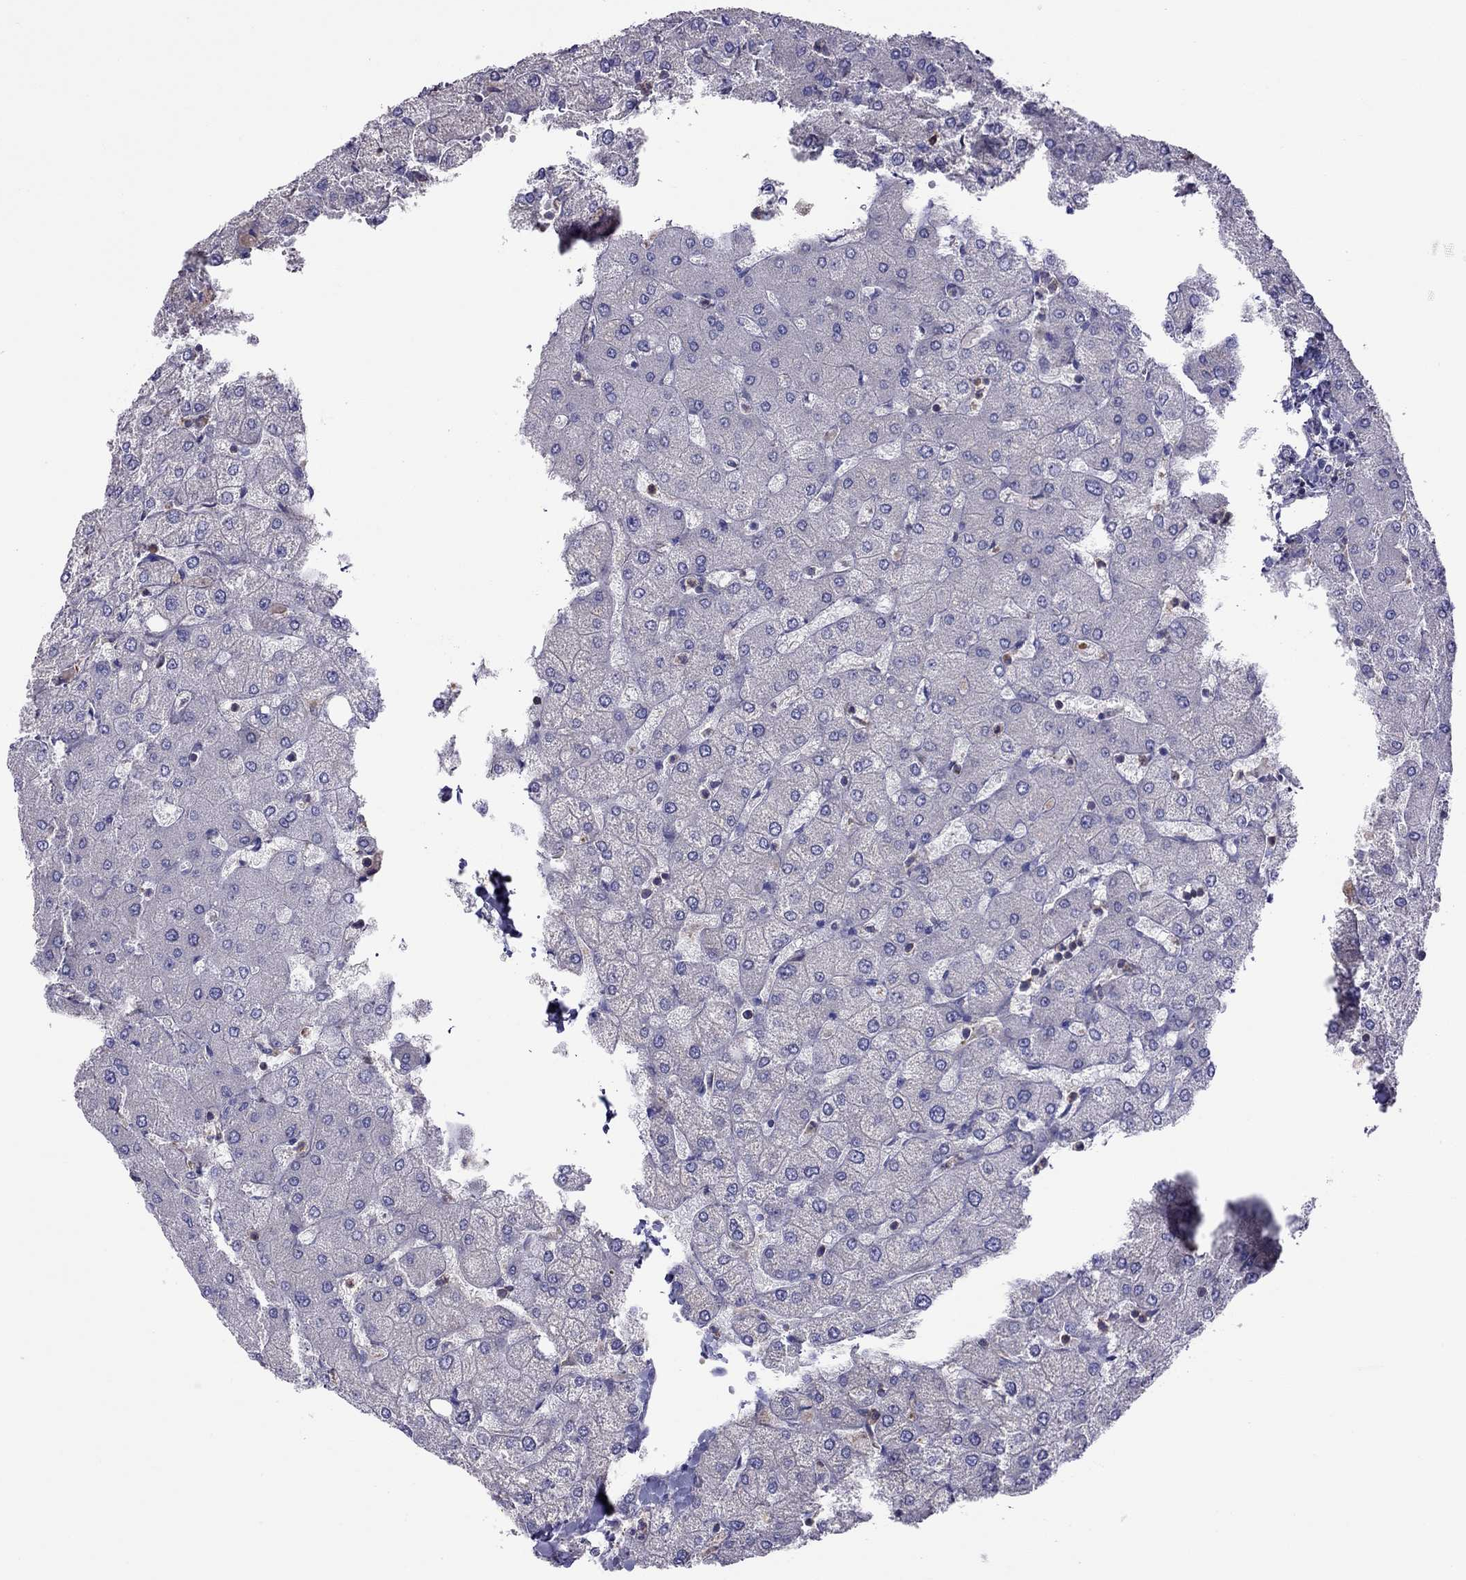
{"staining": {"intensity": "negative", "quantity": "none", "location": "none"}, "tissue": "liver", "cell_type": "Cholangiocytes", "image_type": "normal", "snomed": [{"axis": "morphology", "description": "Normal tissue, NOS"}, {"axis": "topography", "description": "Liver"}], "caption": "Protein analysis of normal liver reveals no significant positivity in cholangiocytes.", "gene": "TEX22", "patient": {"sex": "female", "age": 54}}